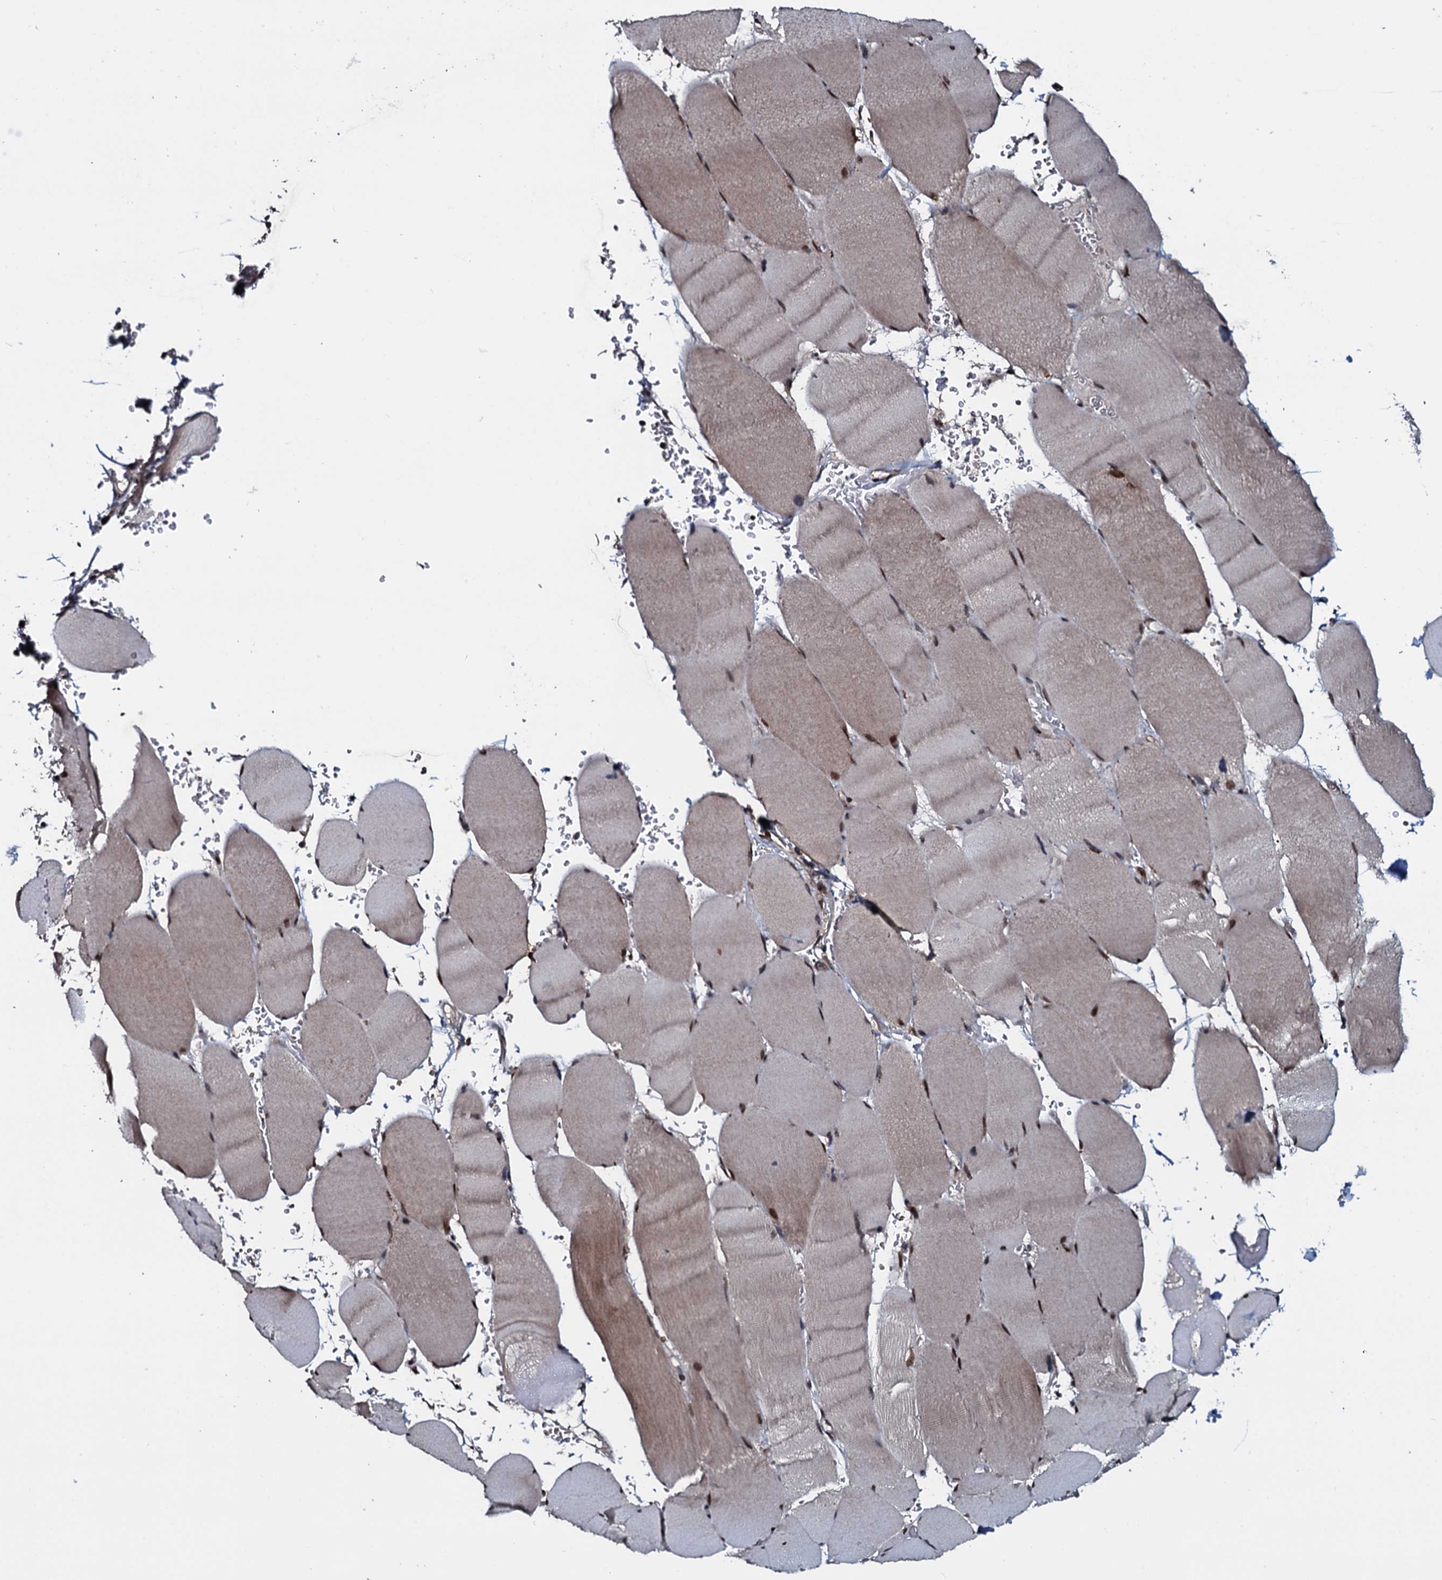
{"staining": {"intensity": "moderate", "quantity": "<25%", "location": "cytoplasmic/membranous,nuclear"}, "tissue": "skeletal muscle", "cell_type": "Myocytes", "image_type": "normal", "snomed": [{"axis": "morphology", "description": "Normal tissue, NOS"}, {"axis": "topography", "description": "Skeletal muscle"}, {"axis": "topography", "description": "Head-Neck"}], "caption": "High-magnification brightfield microscopy of benign skeletal muscle stained with DAB (brown) and counterstained with hematoxylin (blue). myocytes exhibit moderate cytoplasmic/membranous,nuclear expression is present in about<25% of cells. (IHC, brightfield microscopy, high magnification).", "gene": "HDDC3", "patient": {"sex": "male", "age": 66}}